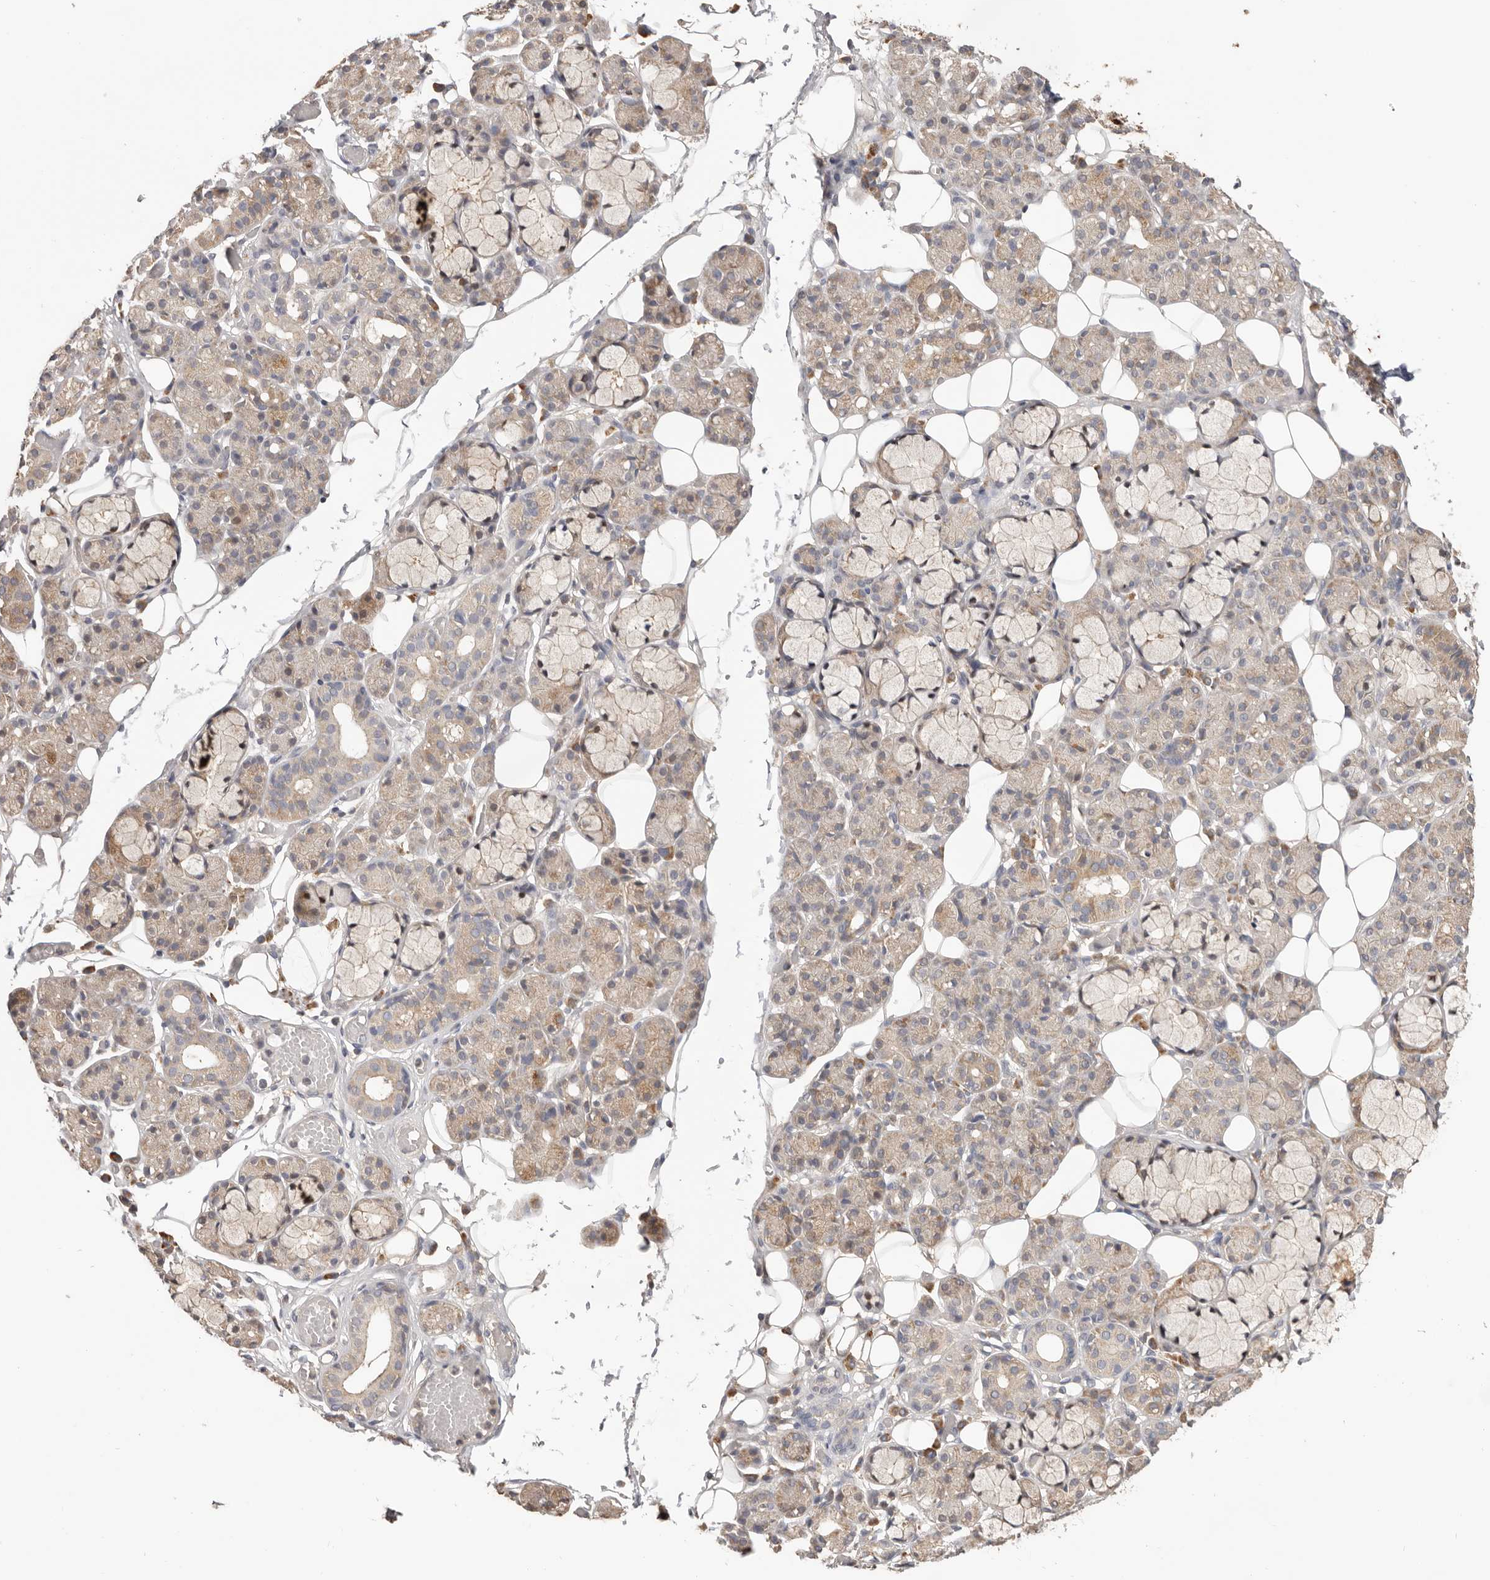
{"staining": {"intensity": "weak", "quantity": "25%-75%", "location": "cytoplasmic/membranous"}, "tissue": "salivary gland", "cell_type": "Glandular cells", "image_type": "normal", "snomed": [{"axis": "morphology", "description": "Normal tissue, NOS"}, {"axis": "topography", "description": "Salivary gland"}], "caption": "Glandular cells reveal weak cytoplasmic/membranous expression in approximately 25%-75% of cells in unremarkable salivary gland.", "gene": "LRP6", "patient": {"sex": "male", "age": 63}}